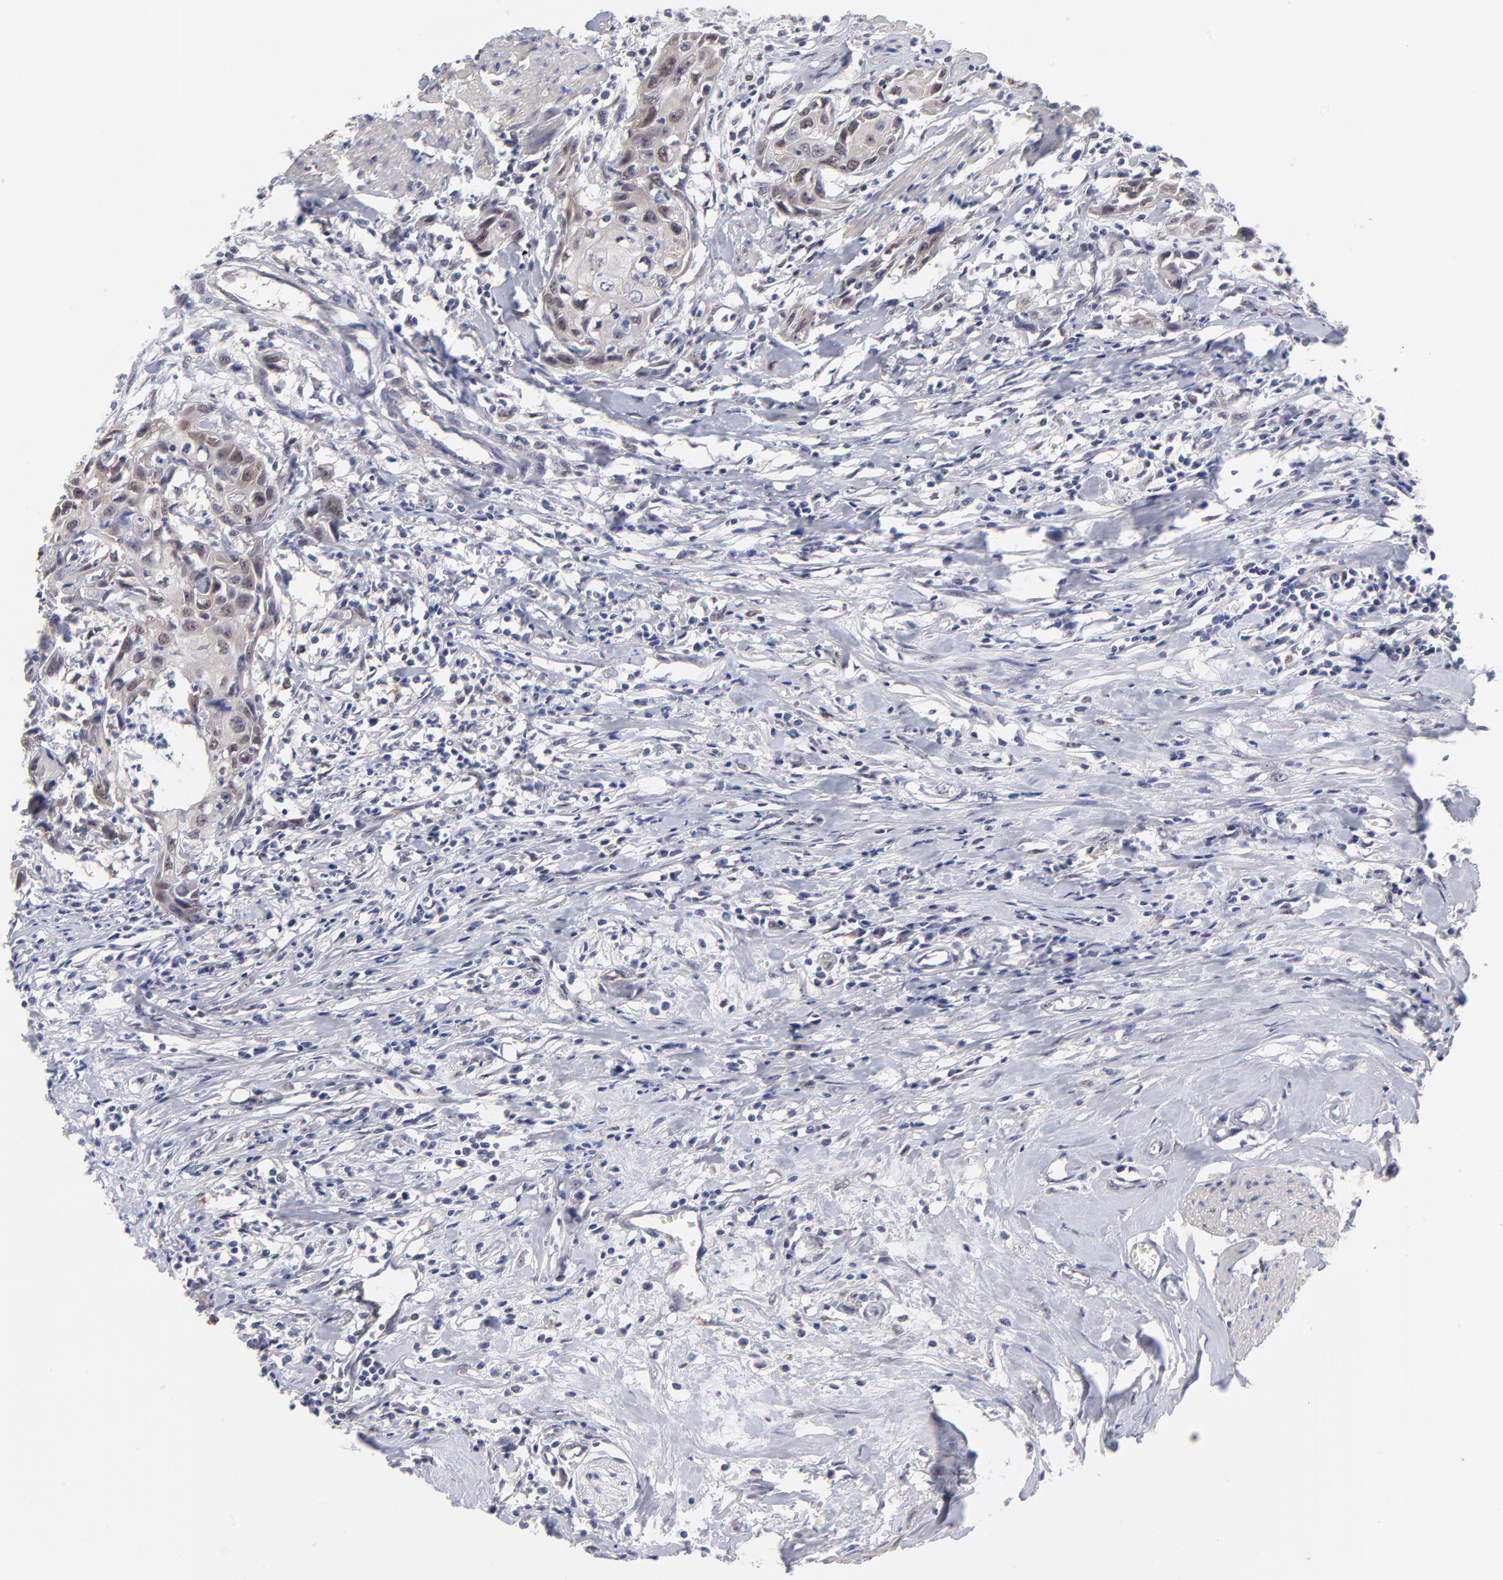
{"staining": {"intensity": "moderate", "quantity": ">75%", "location": "cytoplasmic/membranous"}, "tissue": "urothelial cancer", "cell_type": "Tumor cells", "image_type": "cancer", "snomed": [{"axis": "morphology", "description": "Urothelial carcinoma, High grade"}, {"axis": "topography", "description": "Urinary bladder"}], "caption": "Immunohistochemical staining of high-grade urothelial carcinoma exhibits moderate cytoplasmic/membranous protein staining in approximately >75% of tumor cells.", "gene": "UBE2E3", "patient": {"sex": "male", "age": 54}}